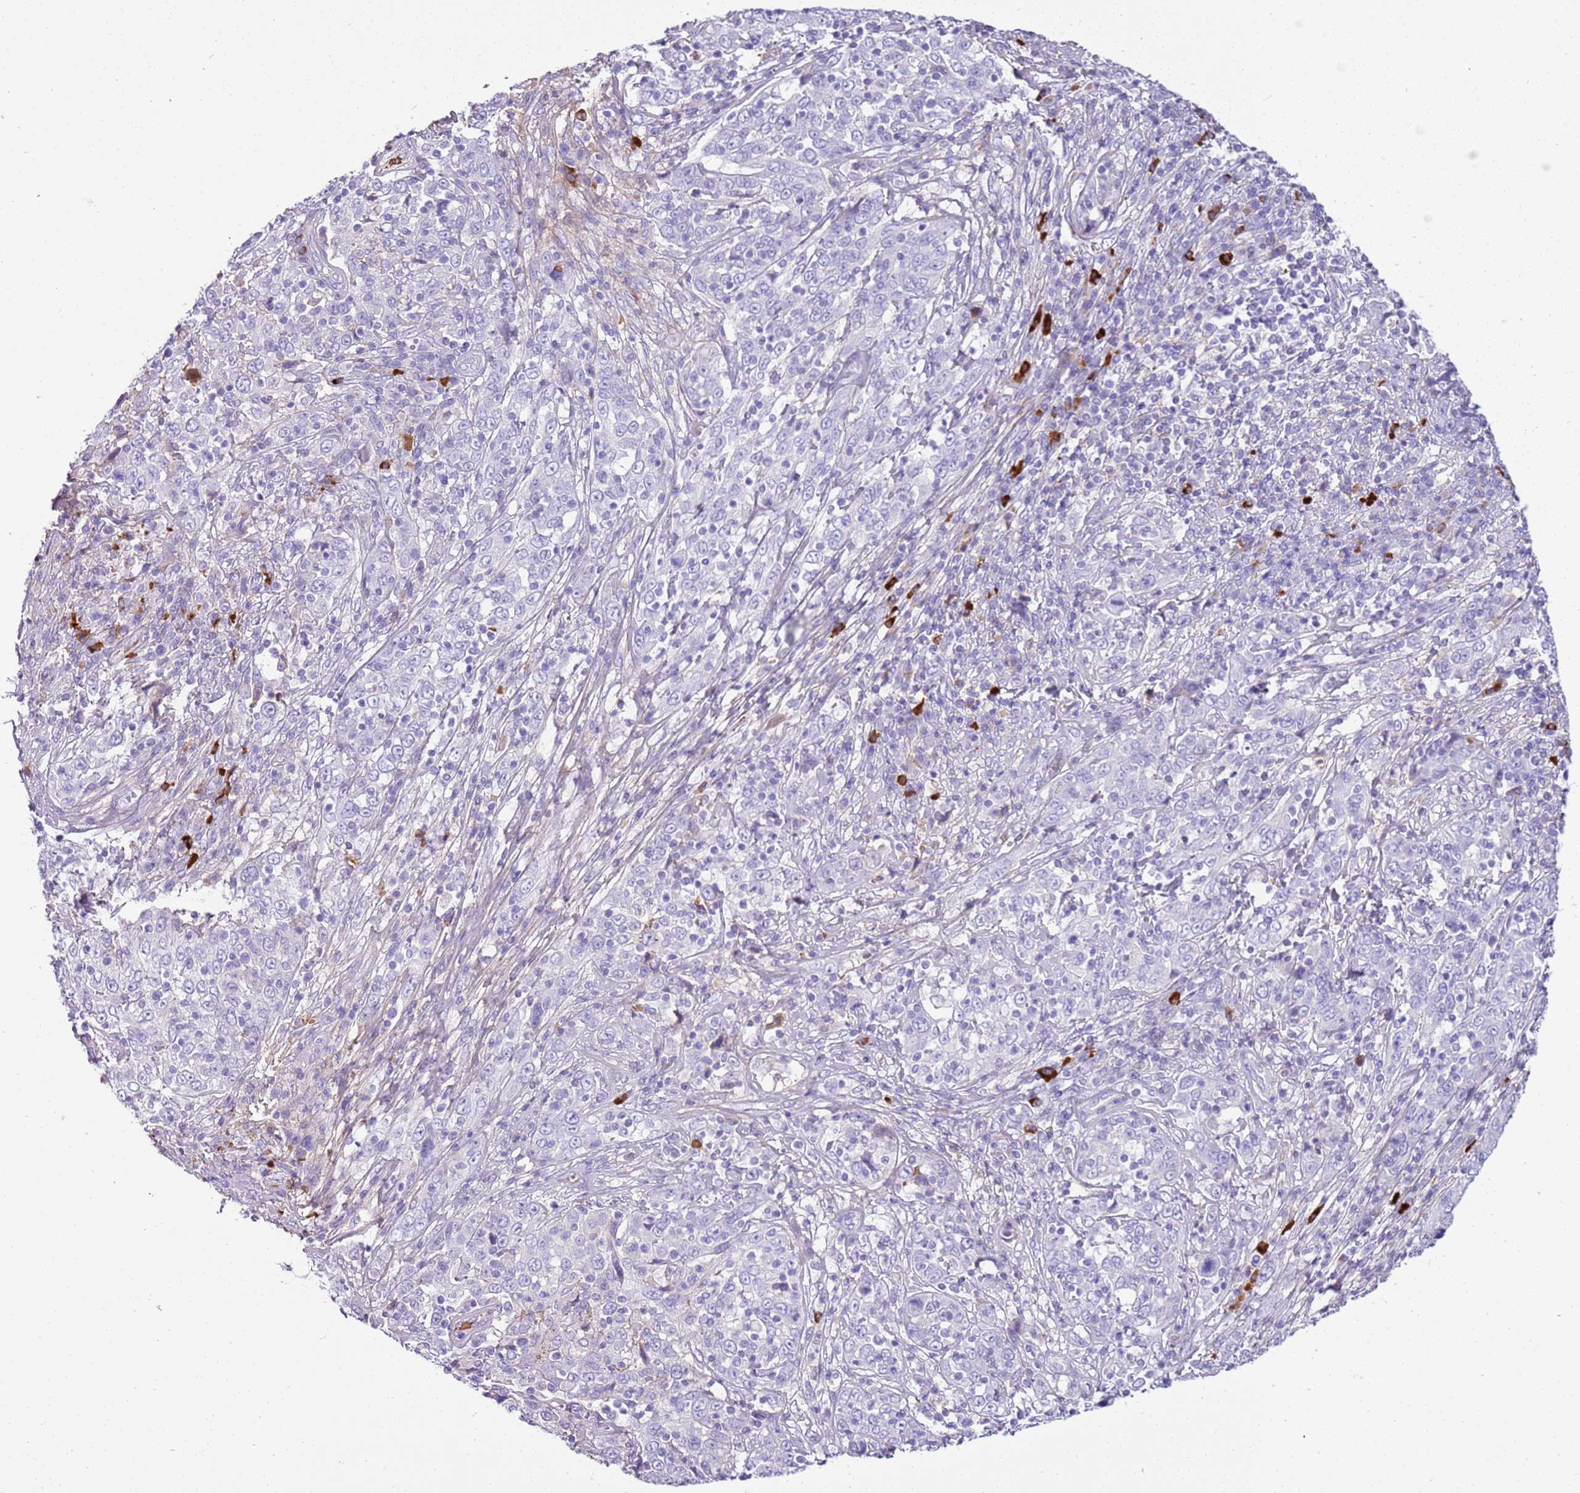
{"staining": {"intensity": "negative", "quantity": "none", "location": "none"}, "tissue": "cervical cancer", "cell_type": "Tumor cells", "image_type": "cancer", "snomed": [{"axis": "morphology", "description": "Squamous cell carcinoma, NOS"}, {"axis": "topography", "description": "Cervix"}], "caption": "IHC of human cervical squamous cell carcinoma displays no positivity in tumor cells. The staining was performed using DAB to visualize the protein expression in brown, while the nuclei were stained in blue with hematoxylin (Magnification: 20x).", "gene": "IGKV3D-11", "patient": {"sex": "female", "age": 46}}